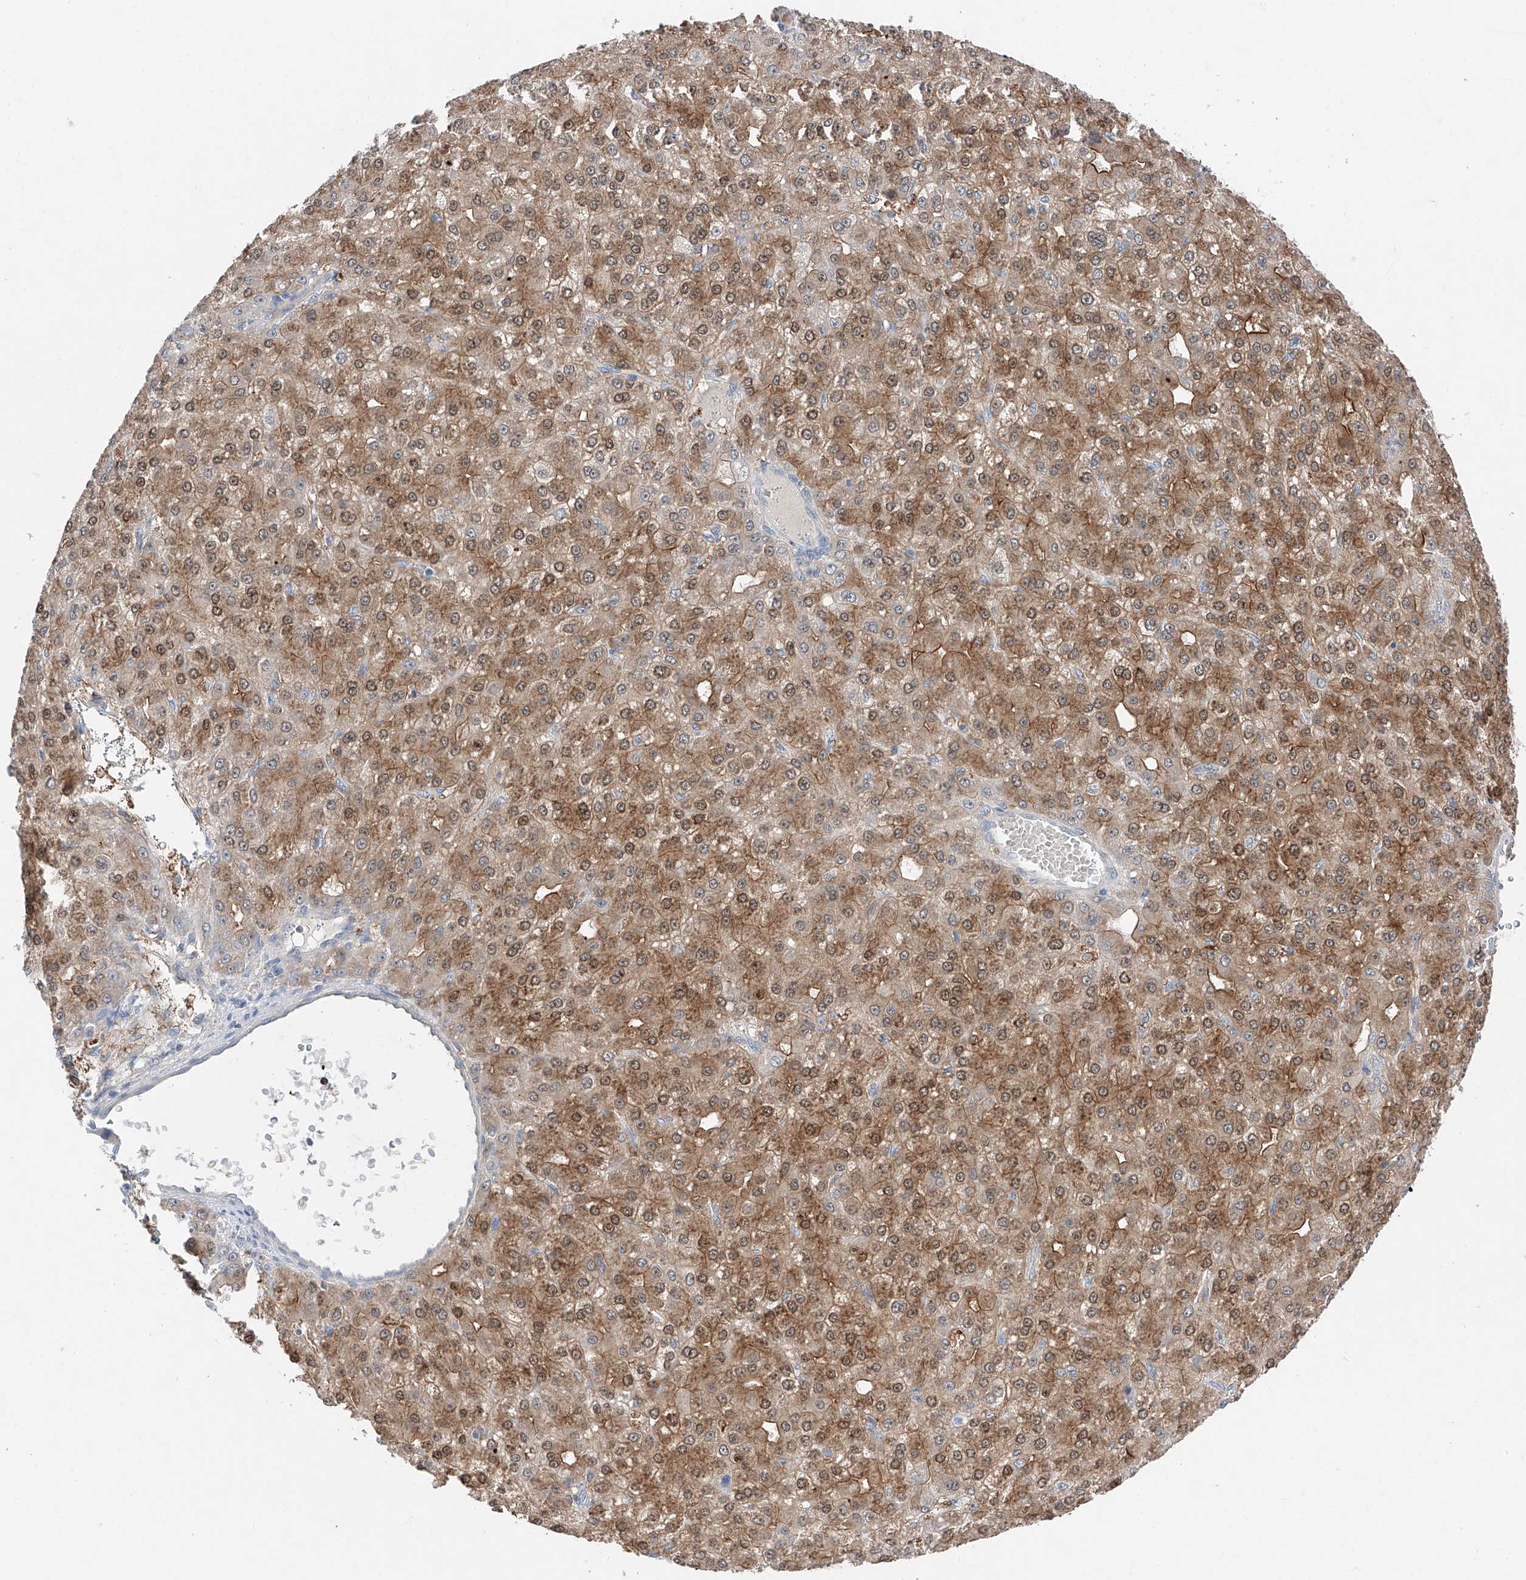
{"staining": {"intensity": "moderate", "quantity": ">75%", "location": "cytoplasmic/membranous,nuclear"}, "tissue": "liver cancer", "cell_type": "Tumor cells", "image_type": "cancer", "snomed": [{"axis": "morphology", "description": "Carcinoma, Hepatocellular, NOS"}, {"axis": "topography", "description": "Liver"}], "caption": "Immunohistochemical staining of human liver cancer exhibits medium levels of moderate cytoplasmic/membranous and nuclear expression in approximately >75% of tumor cells.", "gene": "FUCA2", "patient": {"sex": "male", "age": 67}}